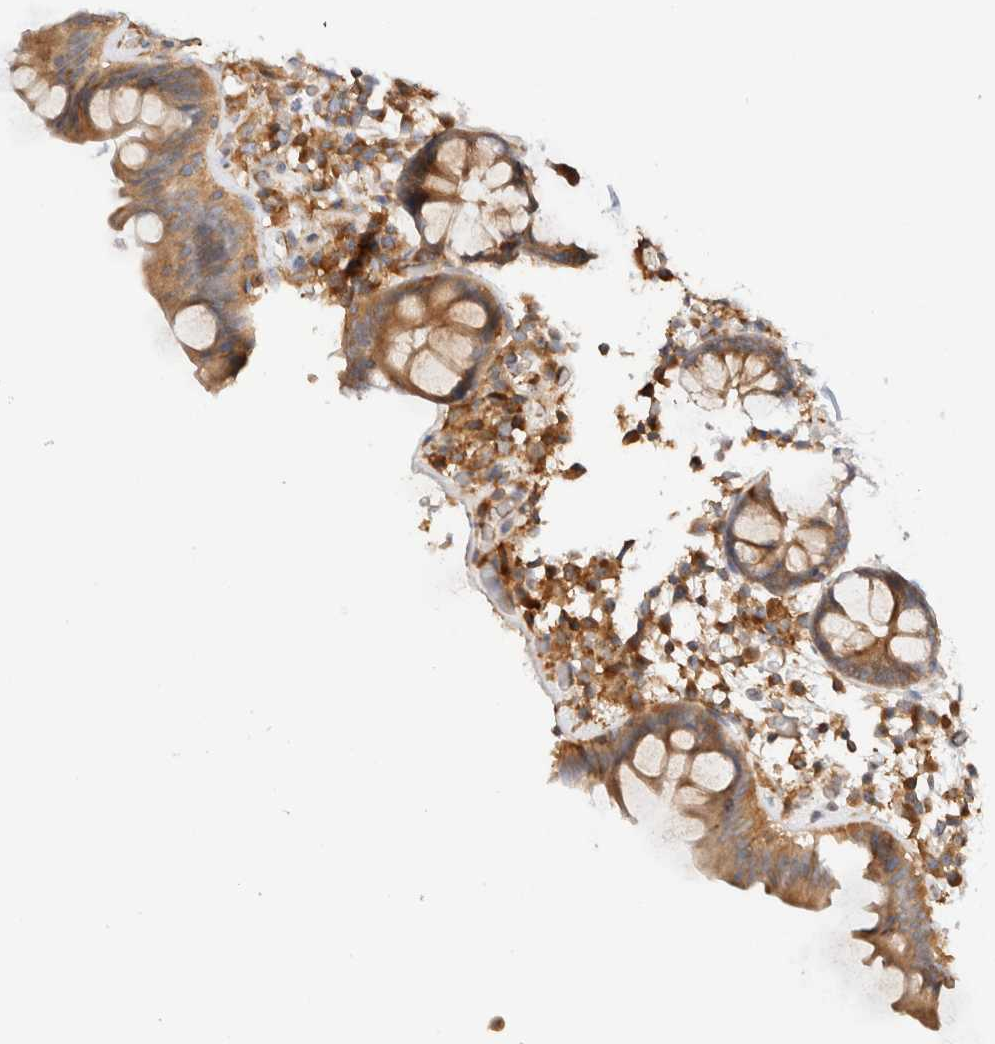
{"staining": {"intensity": "moderate", "quantity": ">75%", "location": "cytoplasmic/membranous"}, "tissue": "colon", "cell_type": "Endothelial cells", "image_type": "normal", "snomed": [{"axis": "morphology", "description": "Normal tissue, NOS"}, {"axis": "topography", "description": "Colon"}], "caption": "Endothelial cells display medium levels of moderate cytoplasmic/membranous staining in about >75% of cells in unremarkable human colon. (DAB (3,3'-diaminobenzidine) IHC with brightfield microscopy, high magnification).", "gene": "RABEP1", "patient": {"sex": "female", "age": 80}}